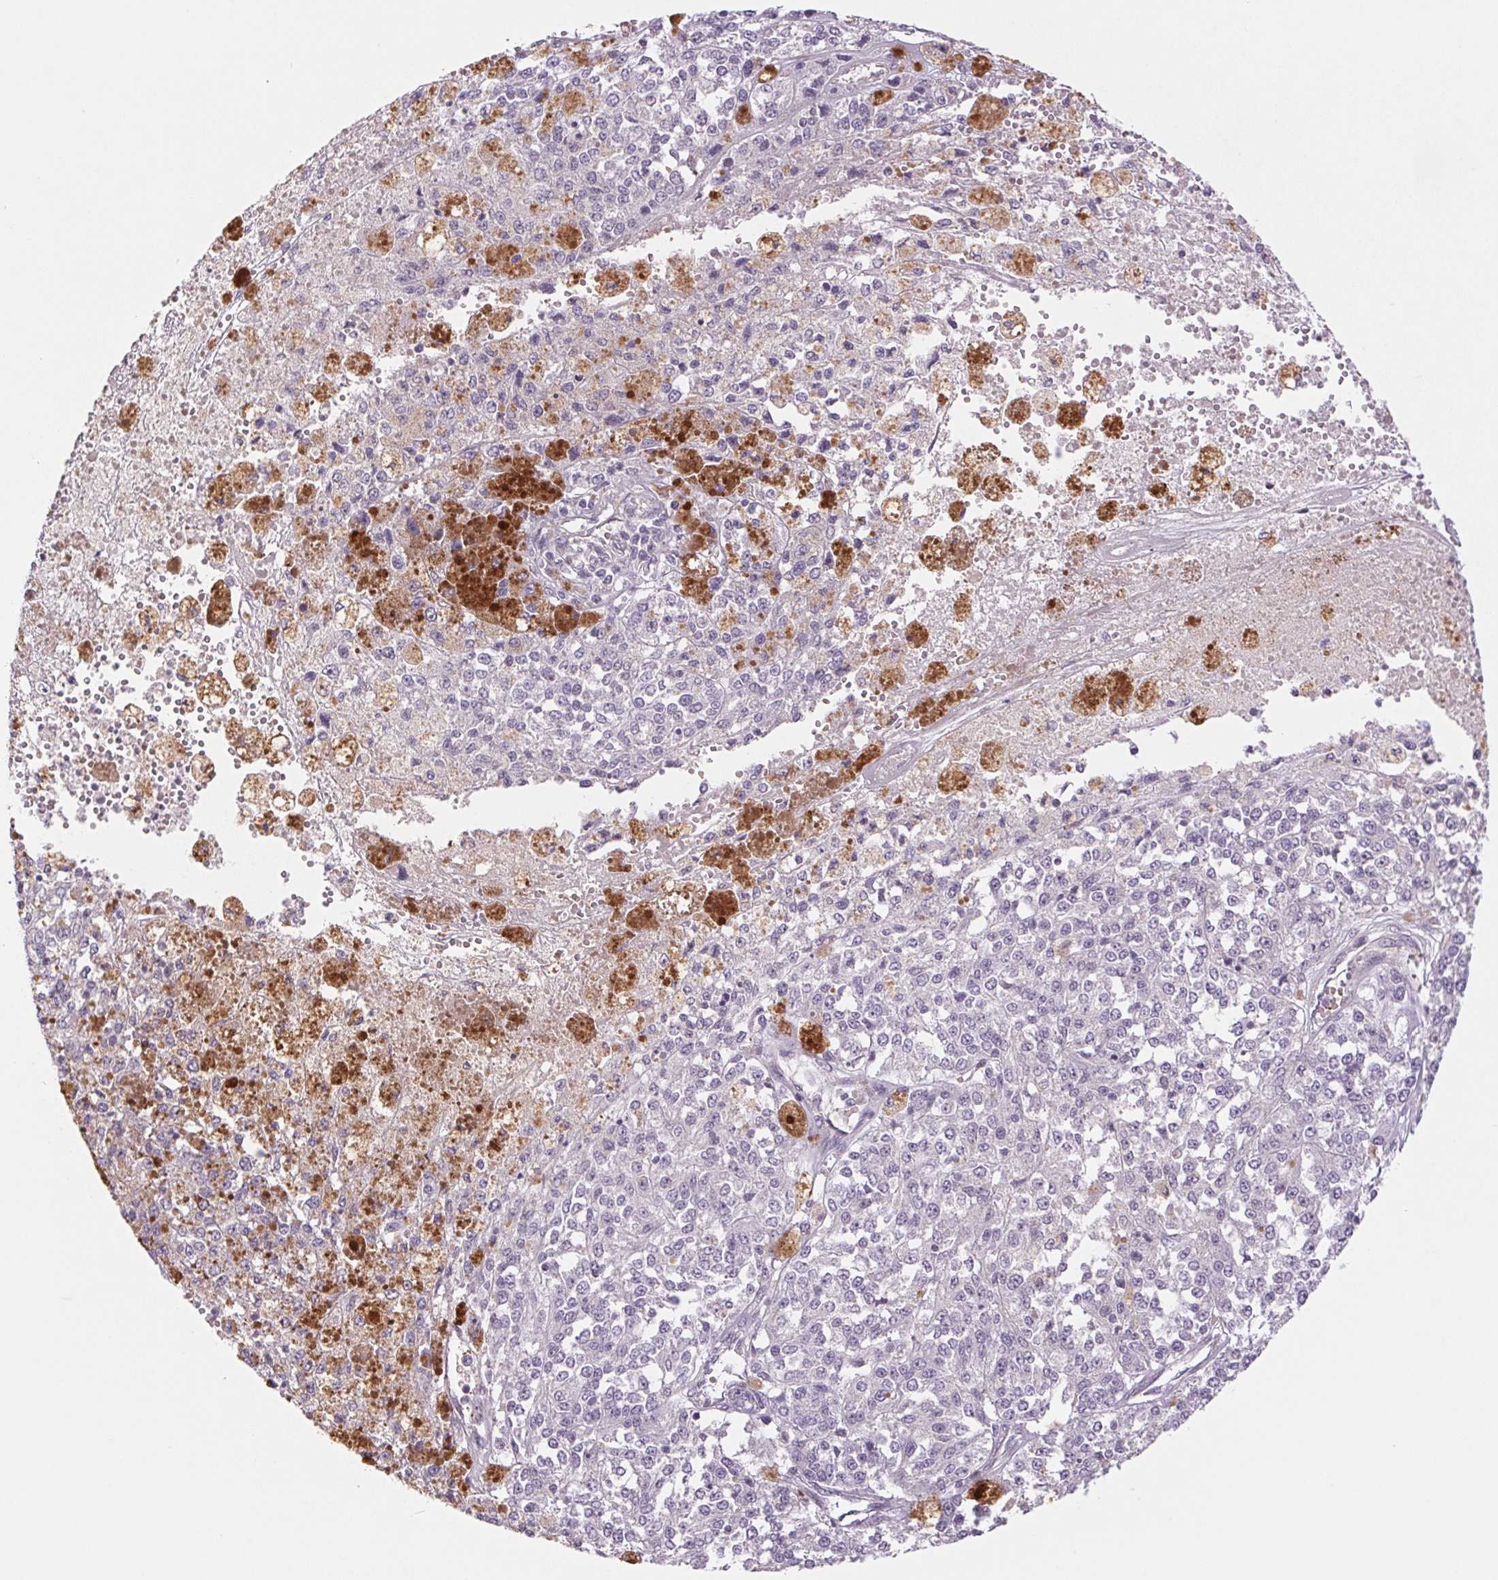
{"staining": {"intensity": "negative", "quantity": "none", "location": "none"}, "tissue": "melanoma", "cell_type": "Tumor cells", "image_type": "cancer", "snomed": [{"axis": "morphology", "description": "Malignant melanoma, Metastatic site"}, {"axis": "topography", "description": "Lymph node"}], "caption": "Immunohistochemistry histopathology image of human malignant melanoma (metastatic site) stained for a protein (brown), which shows no expression in tumor cells.", "gene": "MS4A13", "patient": {"sex": "female", "age": 64}}